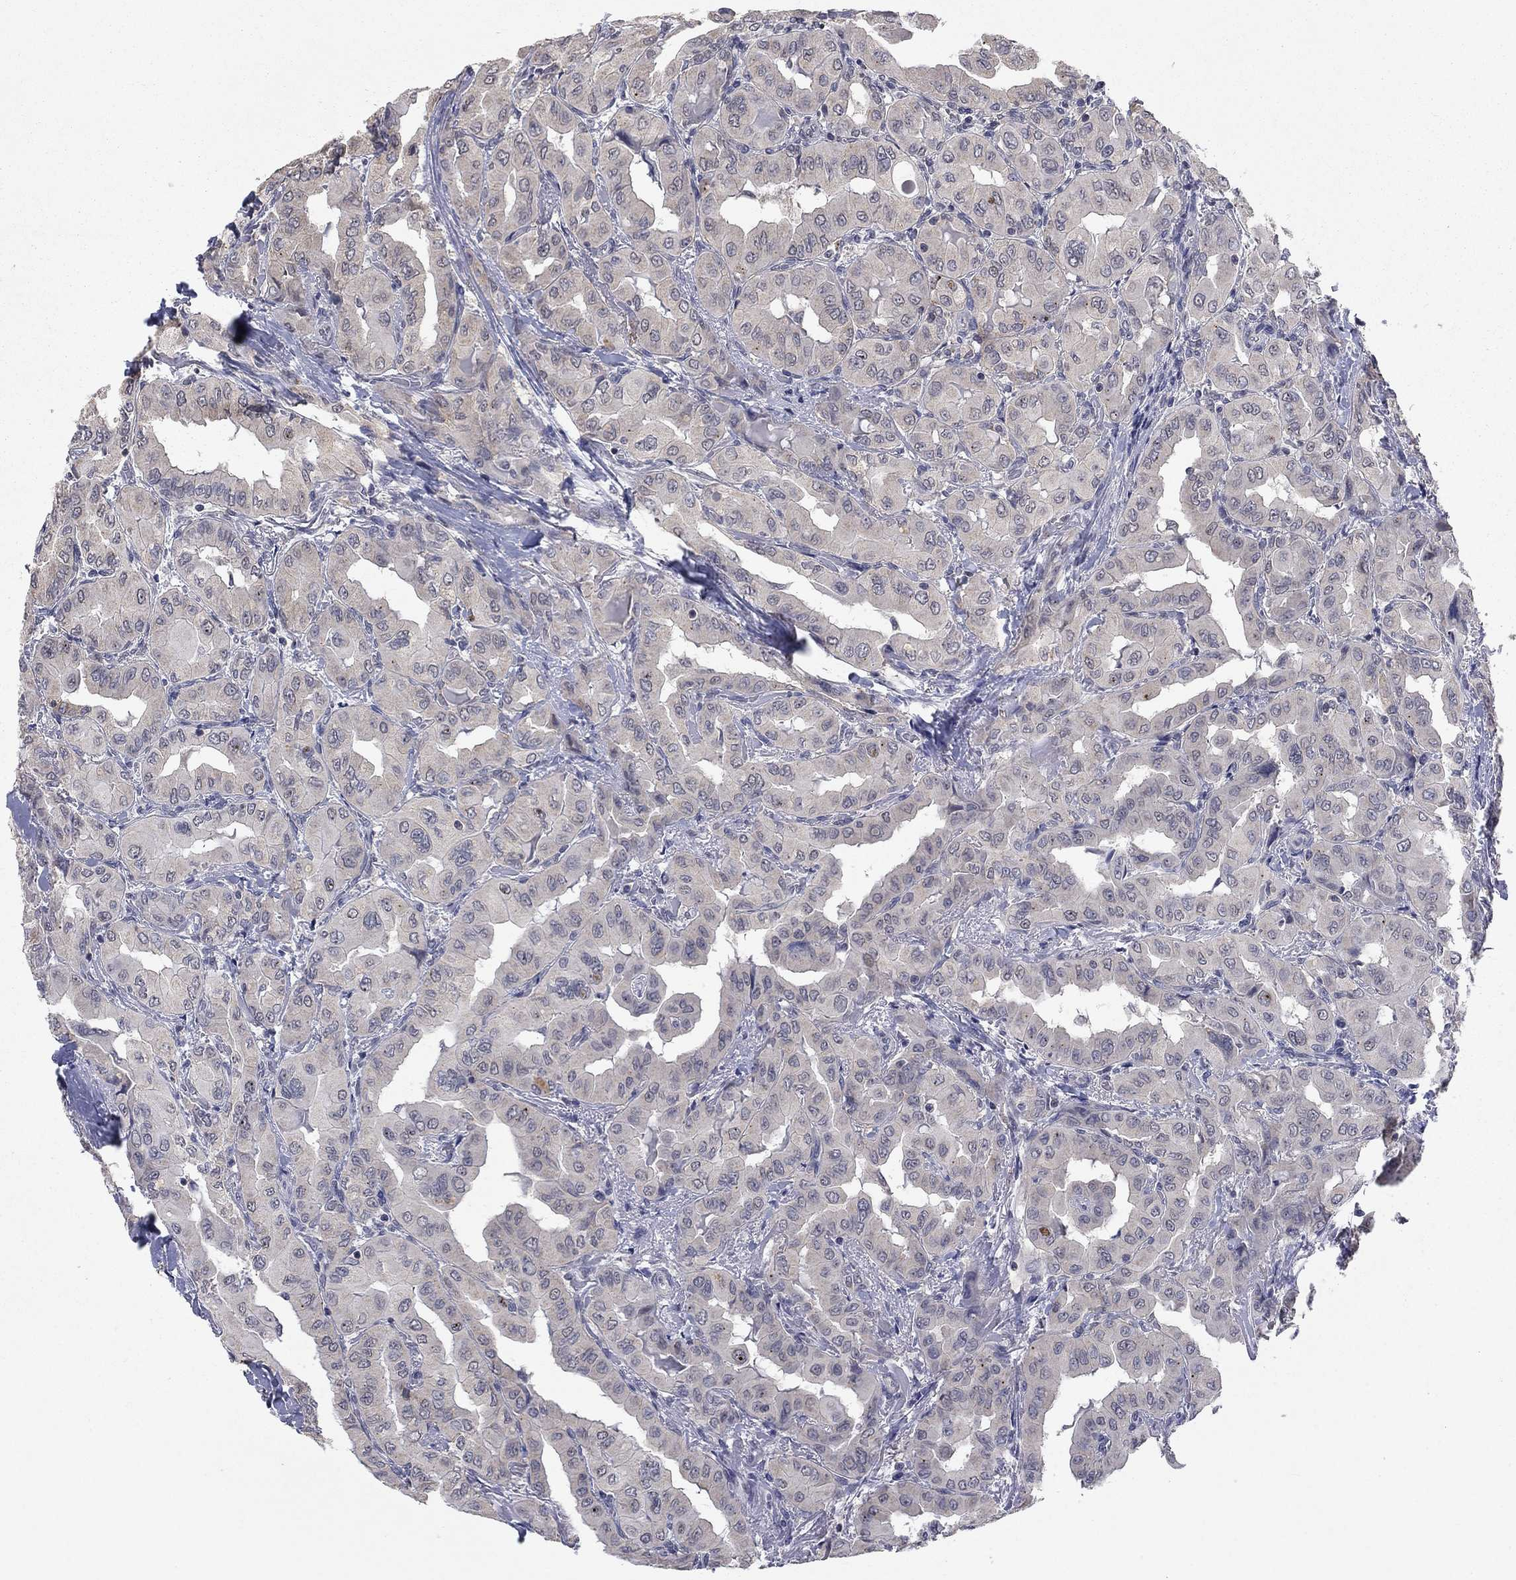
{"staining": {"intensity": "negative", "quantity": "none", "location": "none"}, "tissue": "thyroid cancer", "cell_type": "Tumor cells", "image_type": "cancer", "snomed": [{"axis": "morphology", "description": "Normal tissue, NOS"}, {"axis": "morphology", "description": "Papillary adenocarcinoma, NOS"}, {"axis": "topography", "description": "Thyroid gland"}], "caption": "Immunohistochemistry histopathology image of thyroid cancer stained for a protein (brown), which shows no staining in tumor cells.", "gene": "SPATA33", "patient": {"sex": "female", "age": 66}}